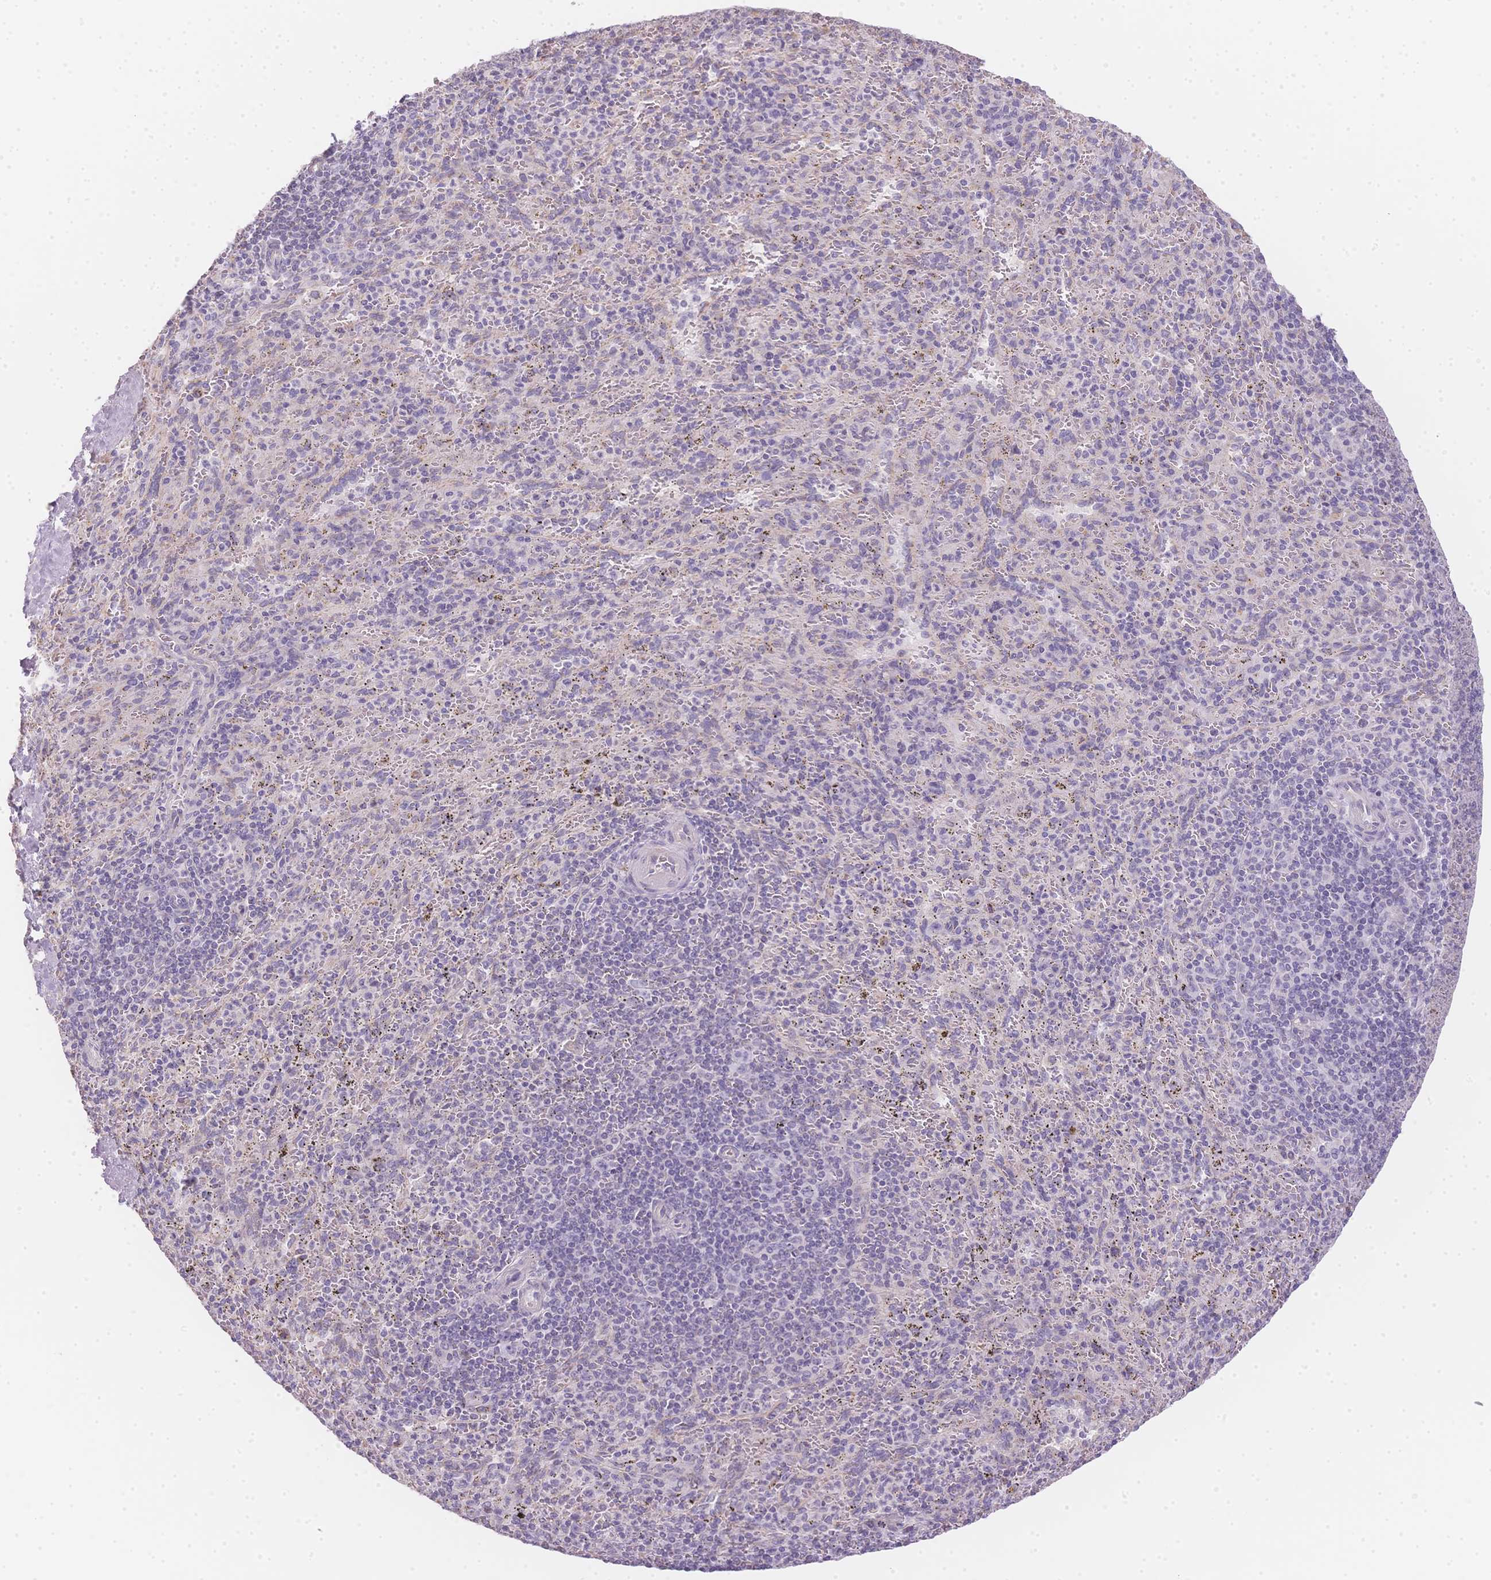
{"staining": {"intensity": "negative", "quantity": "none", "location": "none"}, "tissue": "spleen", "cell_type": "Cells in red pulp", "image_type": "normal", "snomed": [{"axis": "morphology", "description": "Normal tissue, NOS"}, {"axis": "topography", "description": "Spleen"}], "caption": "DAB (3,3'-diaminobenzidine) immunohistochemical staining of benign spleen exhibits no significant positivity in cells in red pulp. Nuclei are stained in blue.", "gene": "SMYD1", "patient": {"sex": "male", "age": 57}}